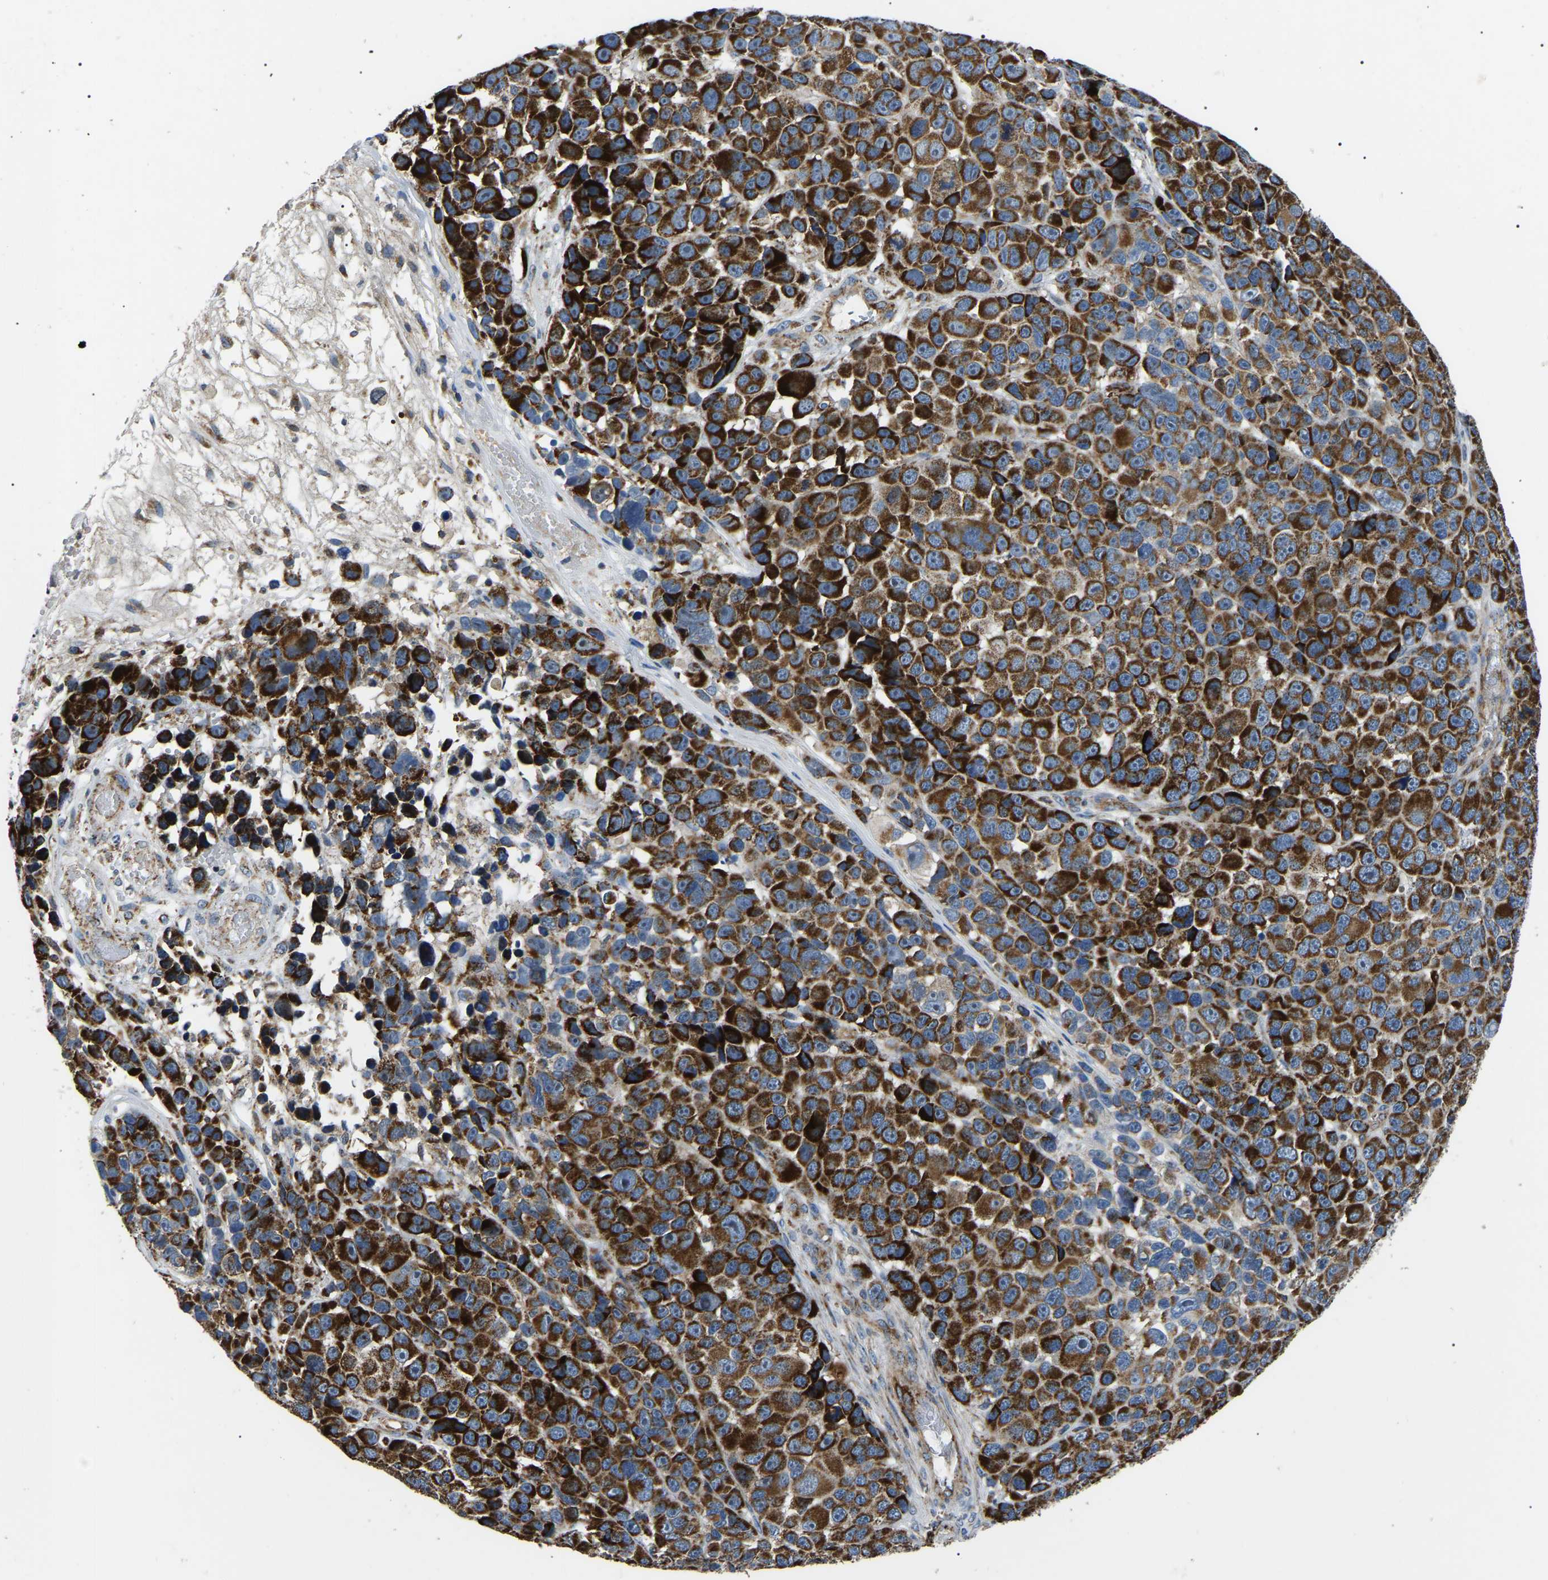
{"staining": {"intensity": "strong", "quantity": ">75%", "location": "cytoplasmic/membranous"}, "tissue": "melanoma", "cell_type": "Tumor cells", "image_type": "cancer", "snomed": [{"axis": "morphology", "description": "Malignant melanoma, NOS"}, {"axis": "topography", "description": "Skin"}], "caption": "There is high levels of strong cytoplasmic/membranous staining in tumor cells of malignant melanoma, as demonstrated by immunohistochemical staining (brown color).", "gene": "PPM1E", "patient": {"sex": "male", "age": 53}}